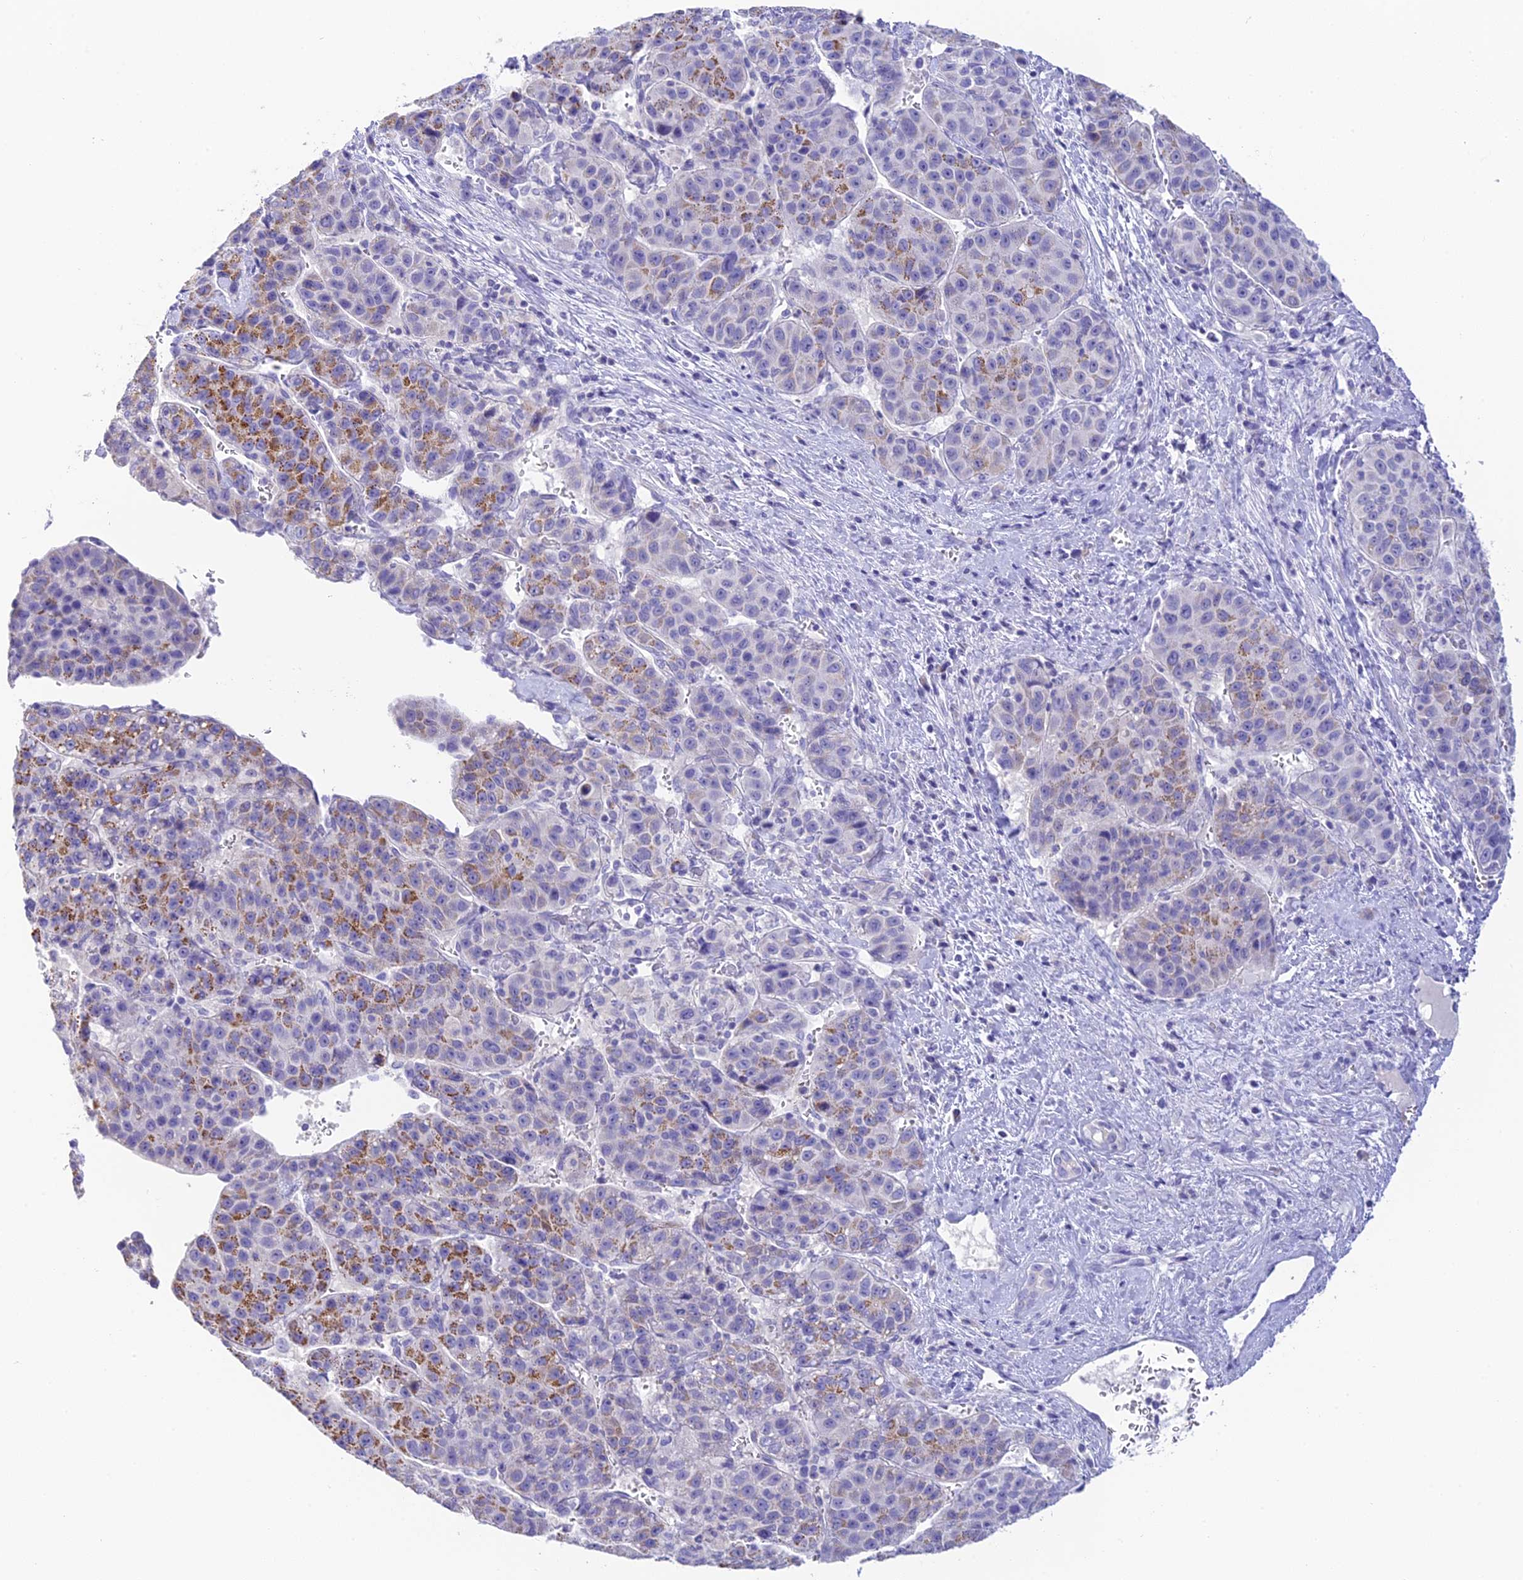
{"staining": {"intensity": "moderate", "quantity": "25%-75%", "location": "cytoplasmic/membranous"}, "tissue": "liver cancer", "cell_type": "Tumor cells", "image_type": "cancer", "snomed": [{"axis": "morphology", "description": "Carcinoma, Hepatocellular, NOS"}, {"axis": "topography", "description": "Liver"}], "caption": "Protein expression analysis of human liver cancer reveals moderate cytoplasmic/membranous staining in approximately 25%-75% of tumor cells. Nuclei are stained in blue.", "gene": "C12orf29", "patient": {"sex": "female", "age": 53}}